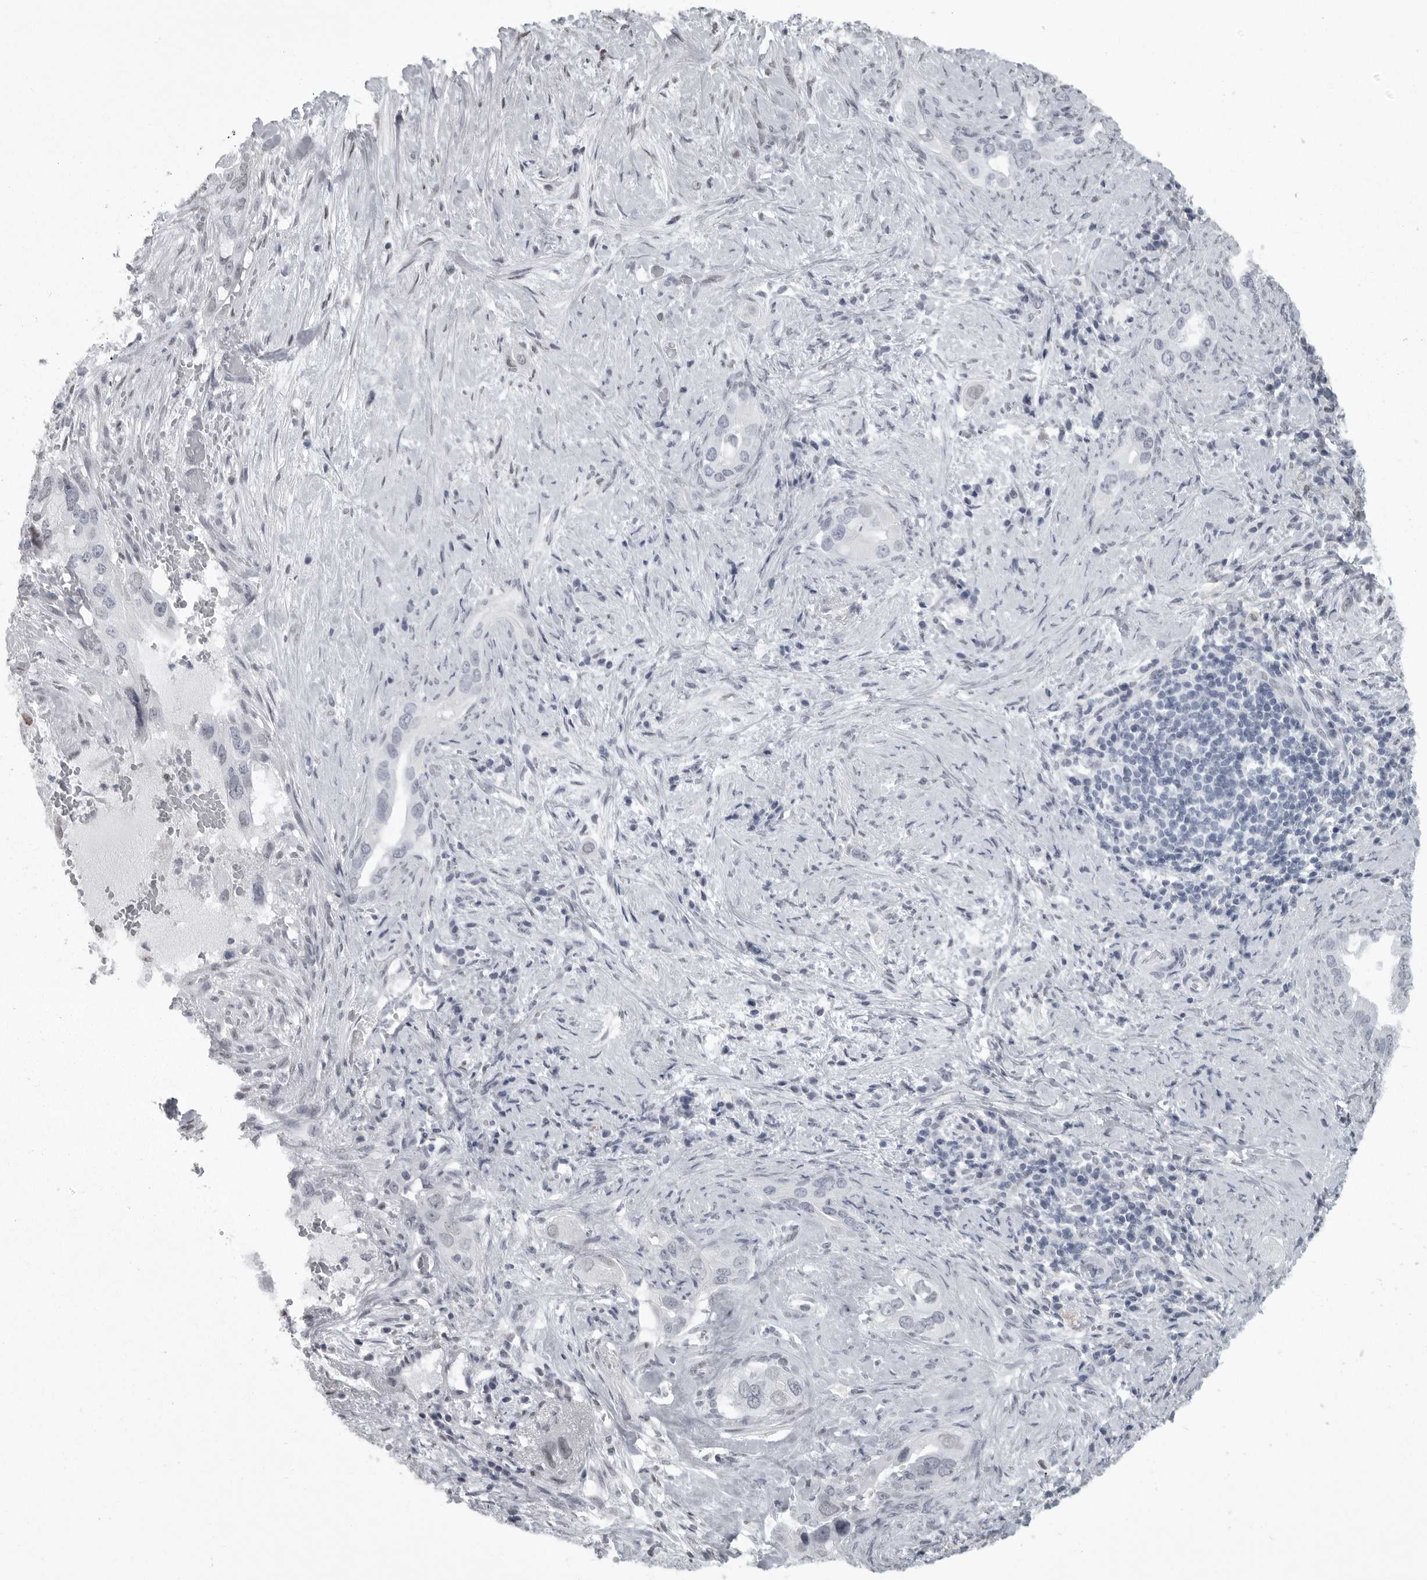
{"staining": {"intensity": "moderate", "quantity": ">75%", "location": "nuclear"}, "tissue": "pancreatic cancer", "cell_type": "Tumor cells", "image_type": "cancer", "snomed": [{"axis": "morphology", "description": "Inflammation, NOS"}, {"axis": "morphology", "description": "Adenocarcinoma, NOS"}, {"axis": "topography", "description": "Pancreas"}], "caption": "Protein expression analysis of pancreatic adenocarcinoma displays moderate nuclear expression in approximately >75% of tumor cells.", "gene": "YAF2", "patient": {"sex": "female", "age": 56}}